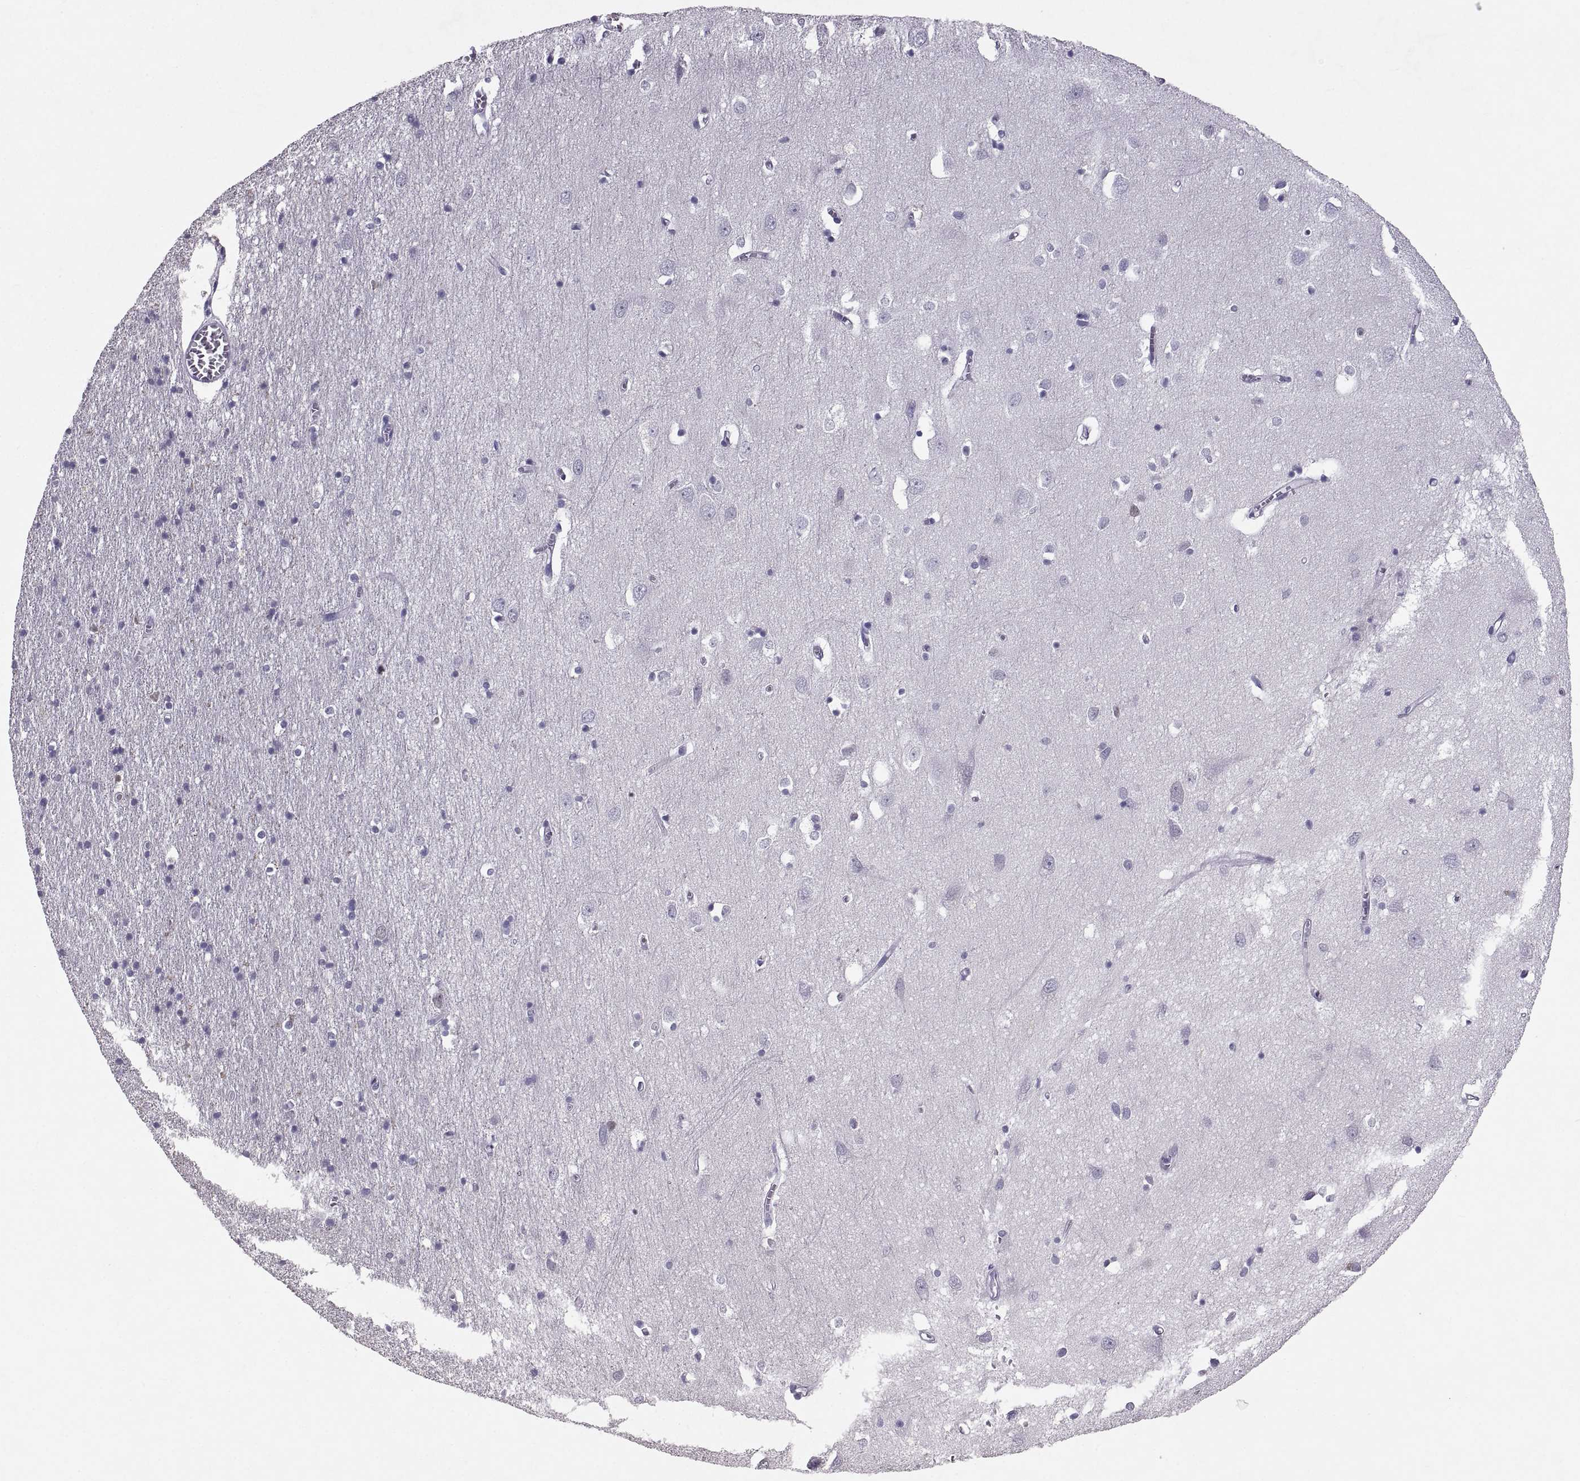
{"staining": {"intensity": "negative", "quantity": "none", "location": "none"}, "tissue": "cerebral cortex", "cell_type": "Endothelial cells", "image_type": "normal", "snomed": [{"axis": "morphology", "description": "Normal tissue, NOS"}, {"axis": "topography", "description": "Cerebral cortex"}], "caption": "The photomicrograph exhibits no staining of endothelial cells in normal cerebral cortex.", "gene": "SOX21", "patient": {"sex": "male", "age": 70}}